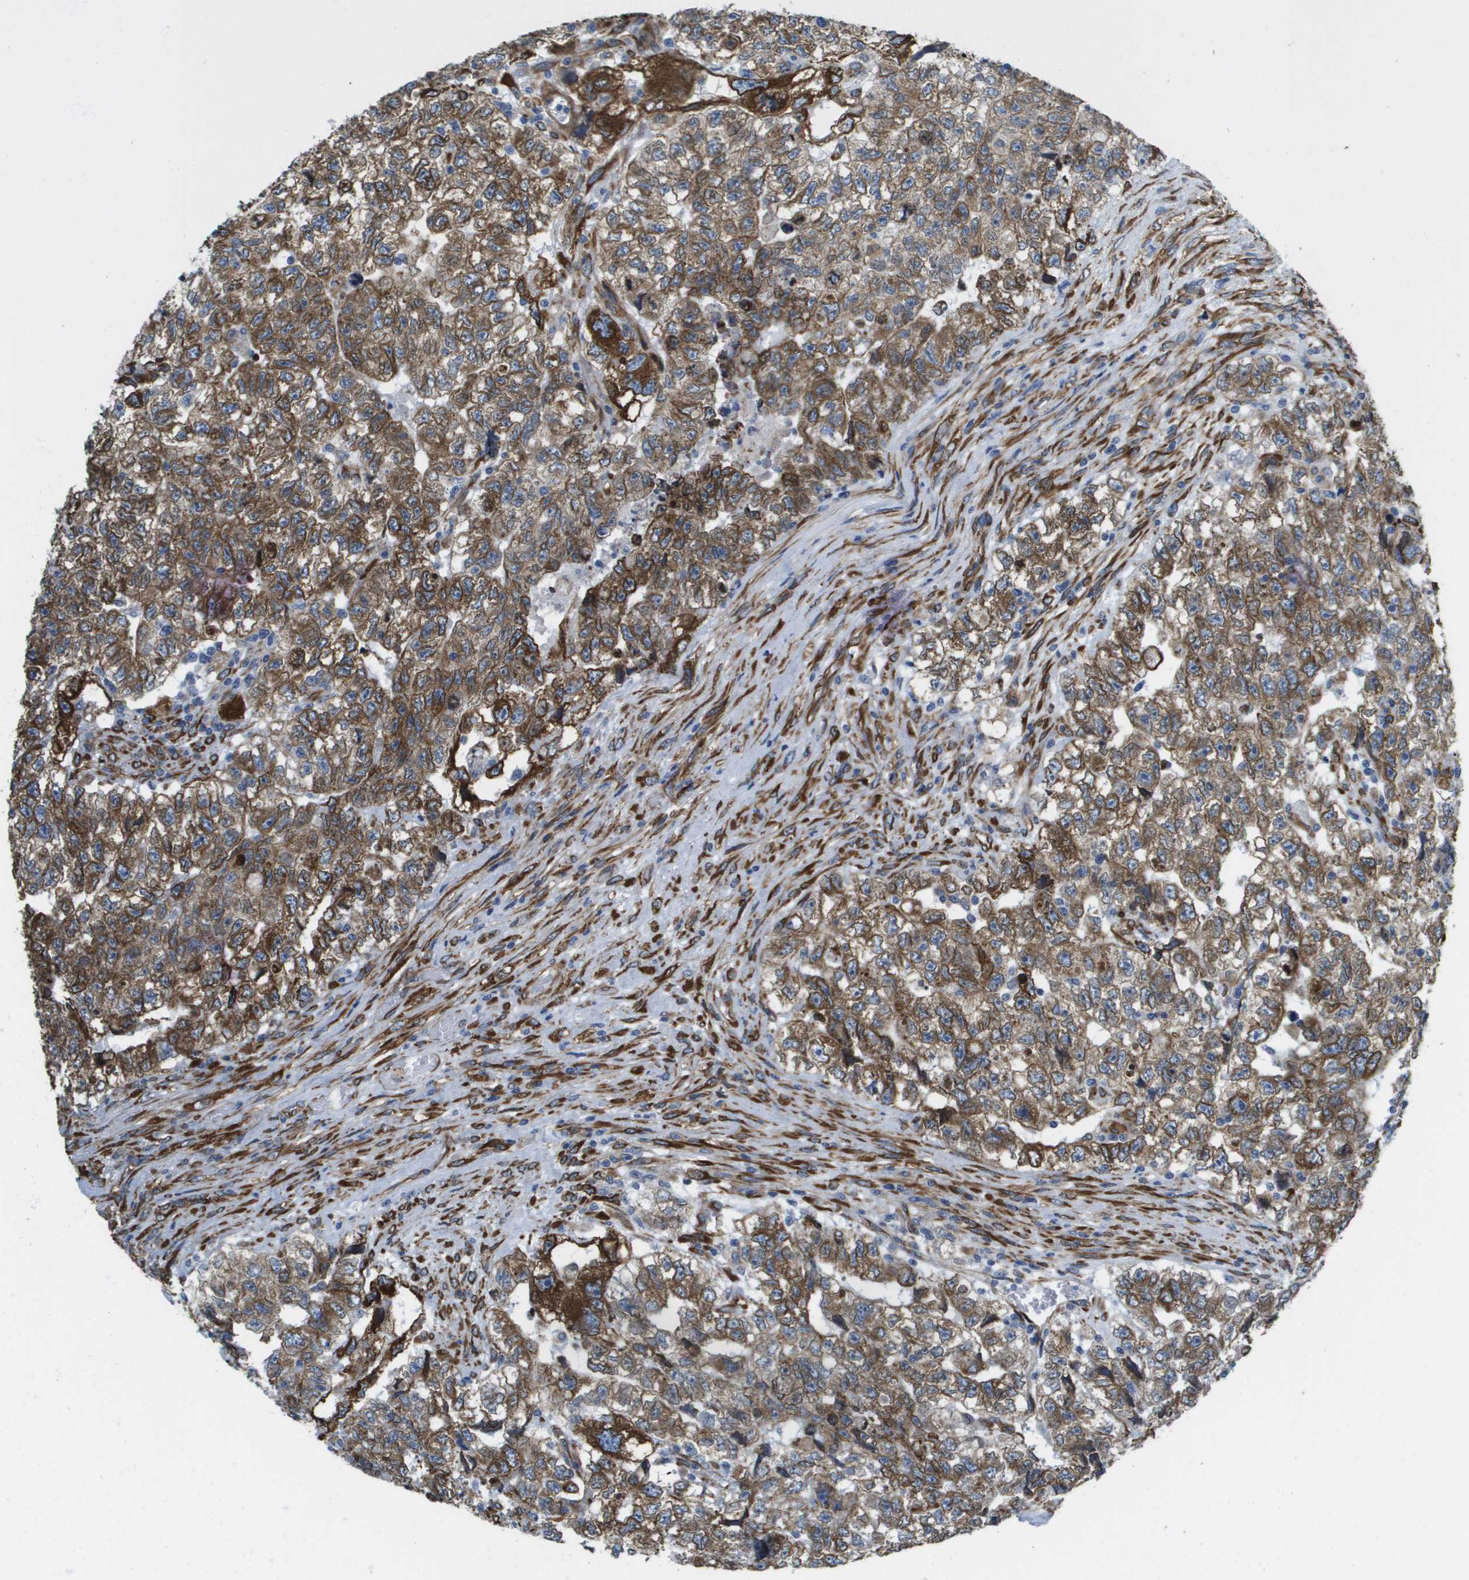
{"staining": {"intensity": "moderate", "quantity": ">75%", "location": "cytoplasmic/membranous"}, "tissue": "testis cancer", "cell_type": "Tumor cells", "image_type": "cancer", "snomed": [{"axis": "morphology", "description": "Carcinoma, Embryonal, NOS"}, {"axis": "topography", "description": "Testis"}], "caption": "High-magnification brightfield microscopy of testis embryonal carcinoma stained with DAB (3,3'-diaminobenzidine) (brown) and counterstained with hematoxylin (blue). tumor cells exhibit moderate cytoplasmic/membranous staining is seen in approximately>75% of cells.", "gene": "ST3GAL2", "patient": {"sex": "male", "age": 36}}